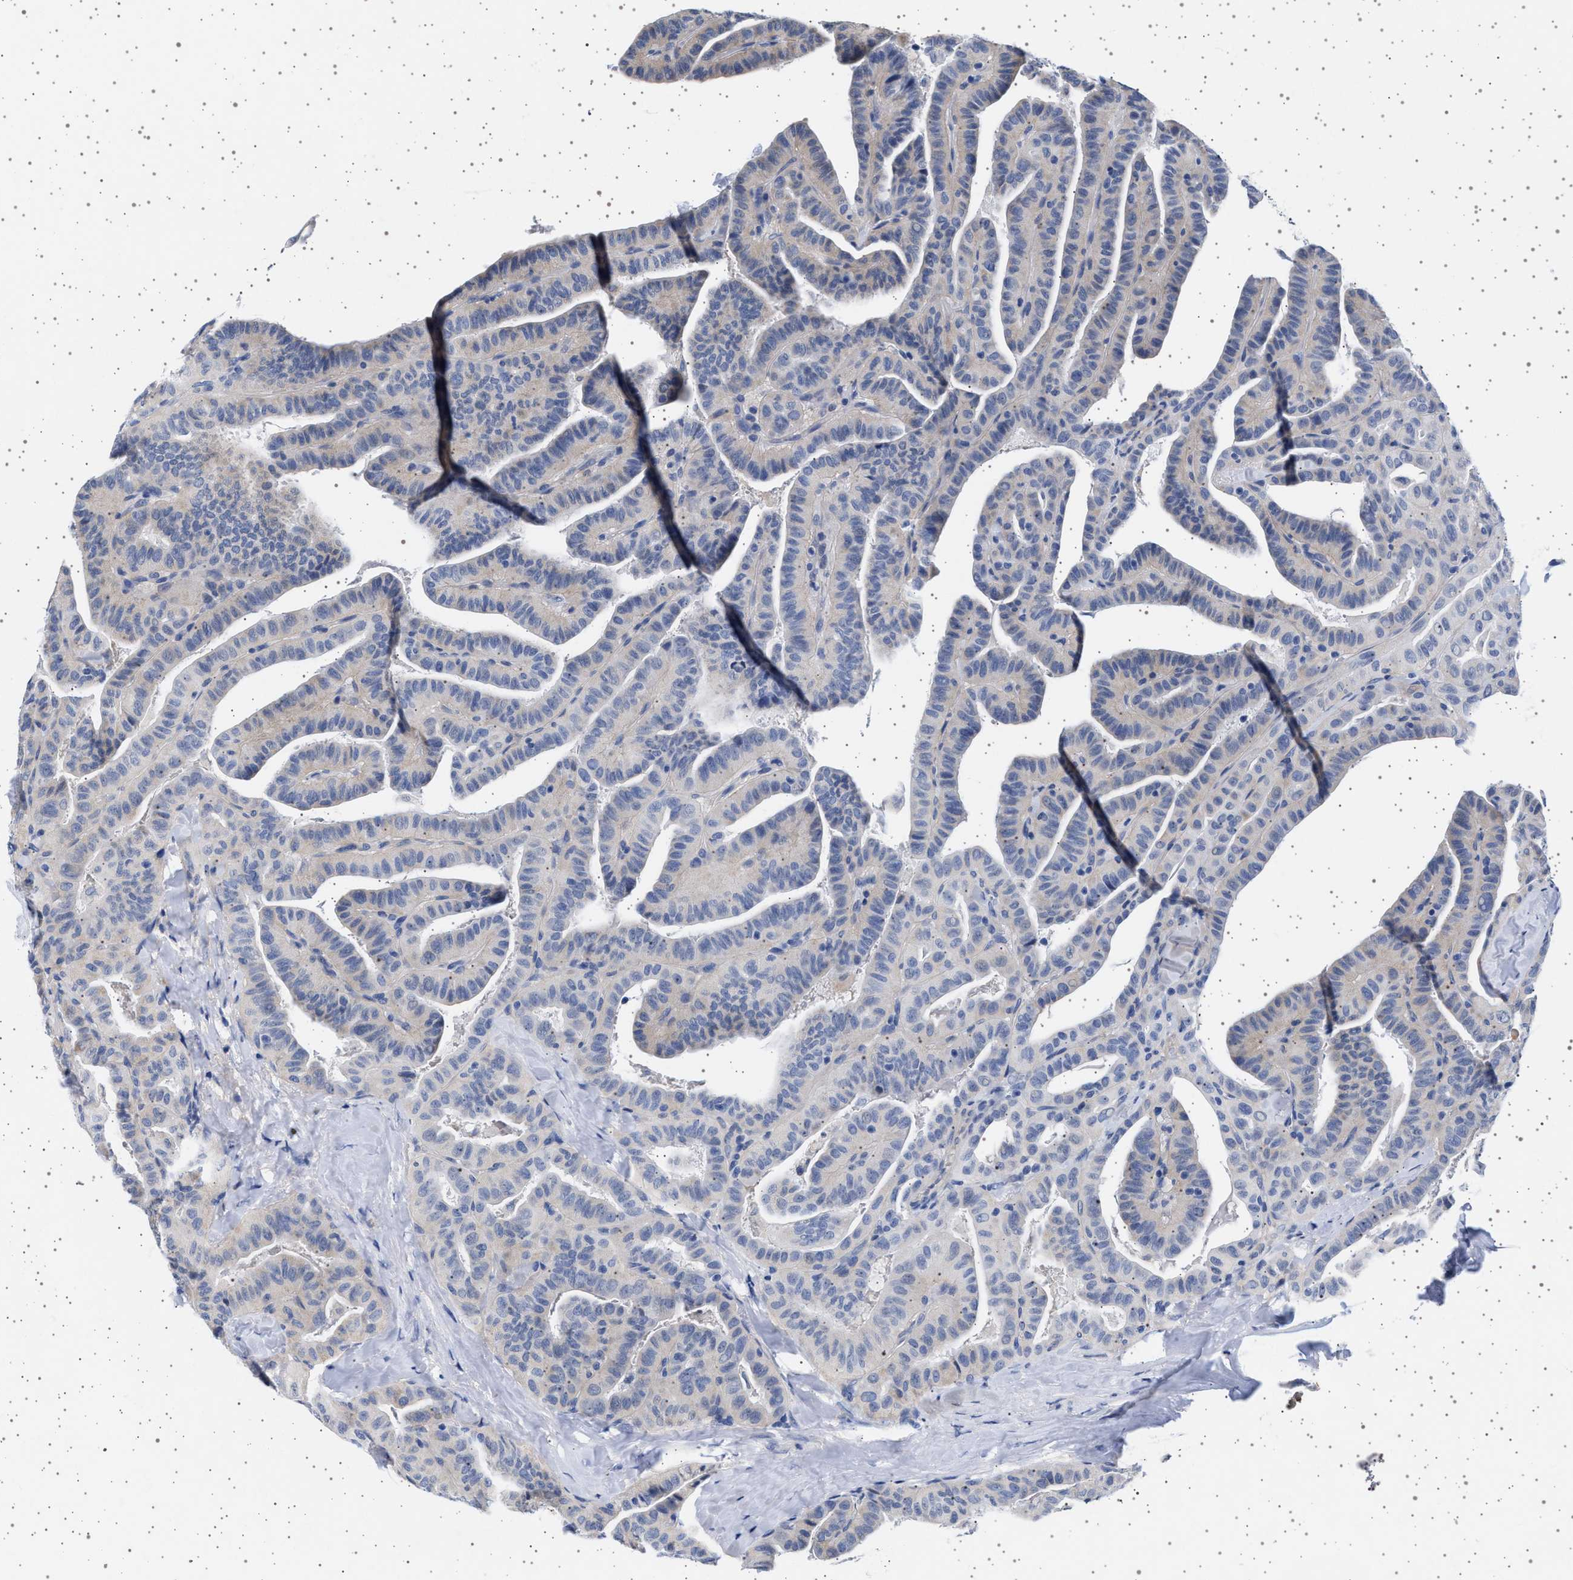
{"staining": {"intensity": "negative", "quantity": "none", "location": "none"}, "tissue": "thyroid cancer", "cell_type": "Tumor cells", "image_type": "cancer", "snomed": [{"axis": "morphology", "description": "Papillary adenocarcinoma, NOS"}, {"axis": "topography", "description": "Thyroid gland"}], "caption": "High power microscopy photomicrograph of an IHC histopathology image of papillary adenocarcinoma (thyroid), revealing no significant positivity in tumor cells. (Stains: DAB (3,3'-diaminobenzidine) immunohistochemistry (IHC) with hematoxylin counter stain, Microscopy: brightfield microscopy at high magnification).", "gene": "TRMT10B", "patient": {"sex": "male", "age": 77}}